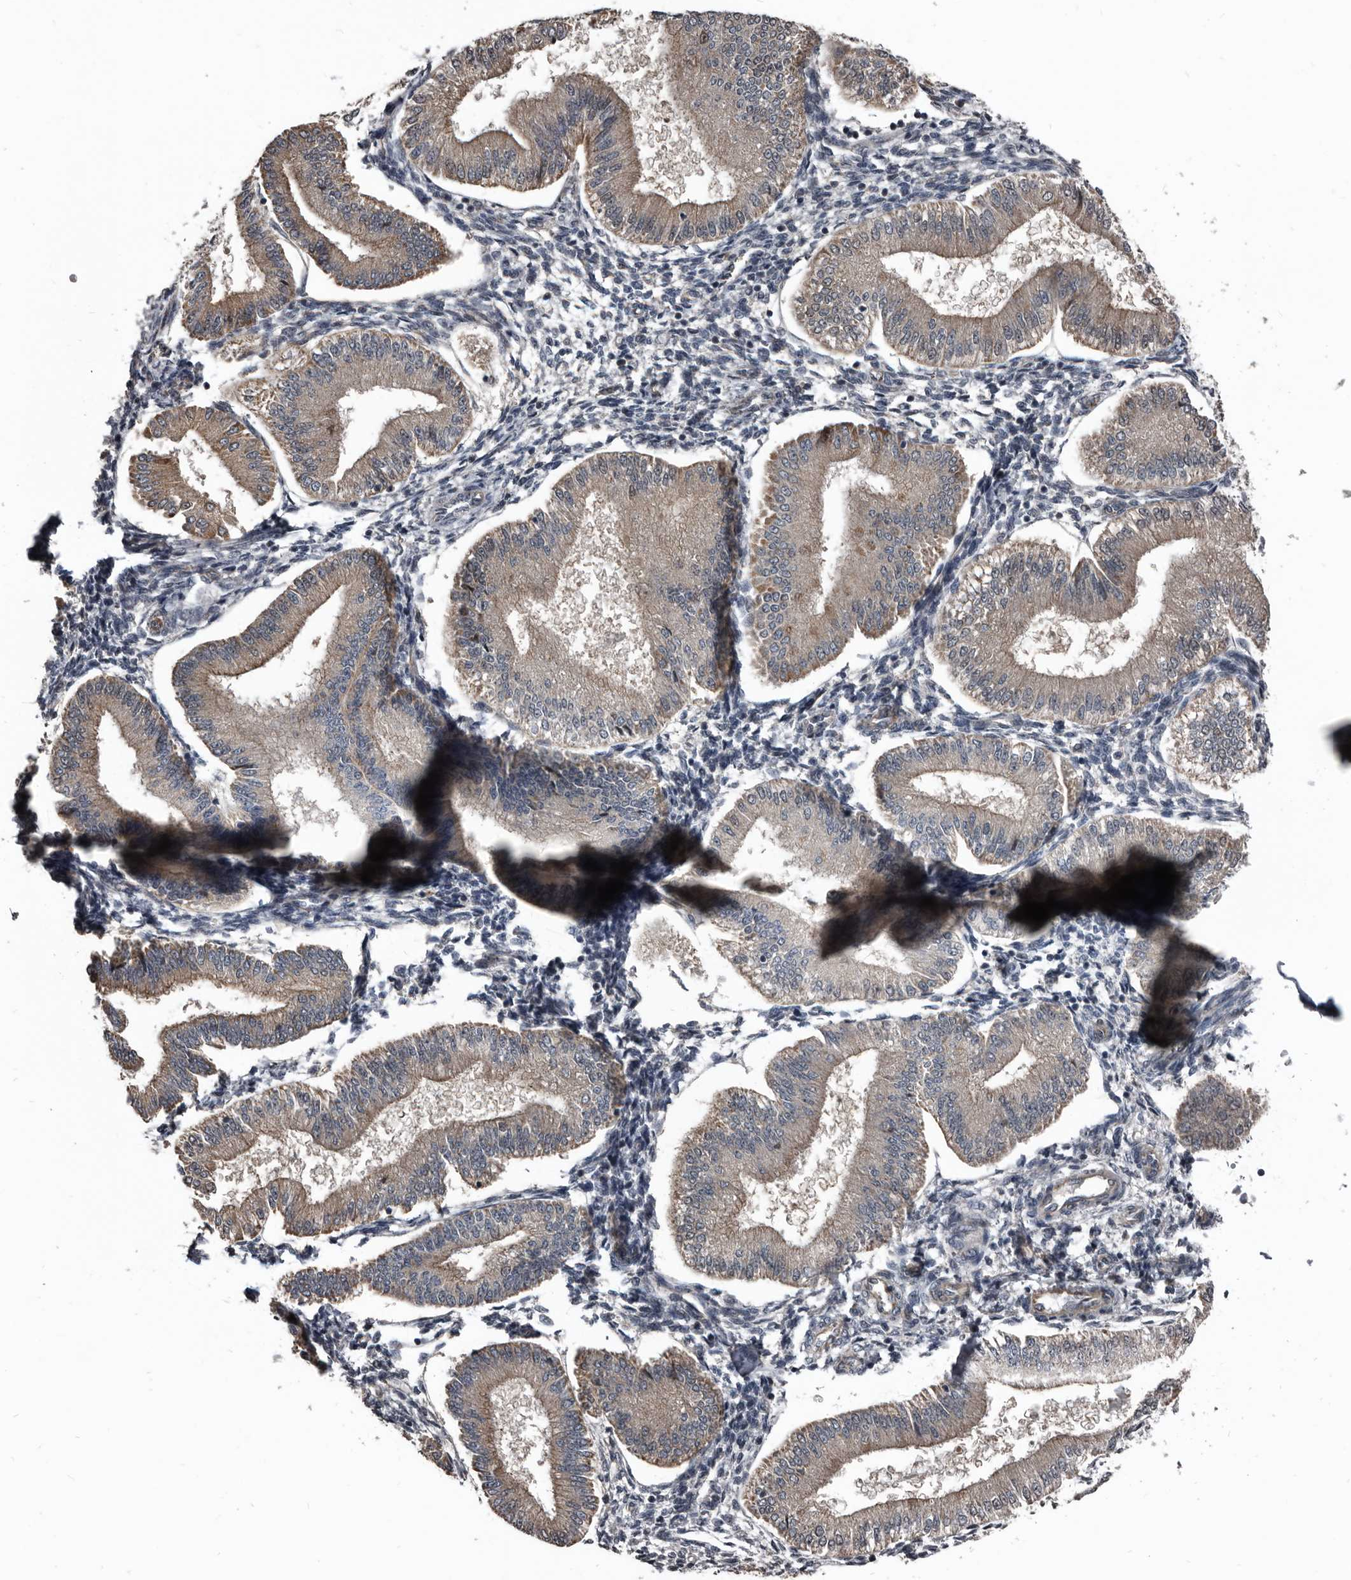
{"staining": {"intensity": "negative", "quantity": "none", "location": "none"}, "tissue": "endometrium", "cell_type": "Cells in endometrial stroma", "image_type": "normal", "snomed": [{"axis": "morphology", "description": "Normal tissue, NOS"}, {"axis": "topography", "description": "Endometrium"}], "caption": "This is an immunohistochemistry photomicrograph of benign endometrium. There is no expression in cells in endometrial stroma.", "gene": "DHPS", "patient": {"sex": "female", "age": 39}}